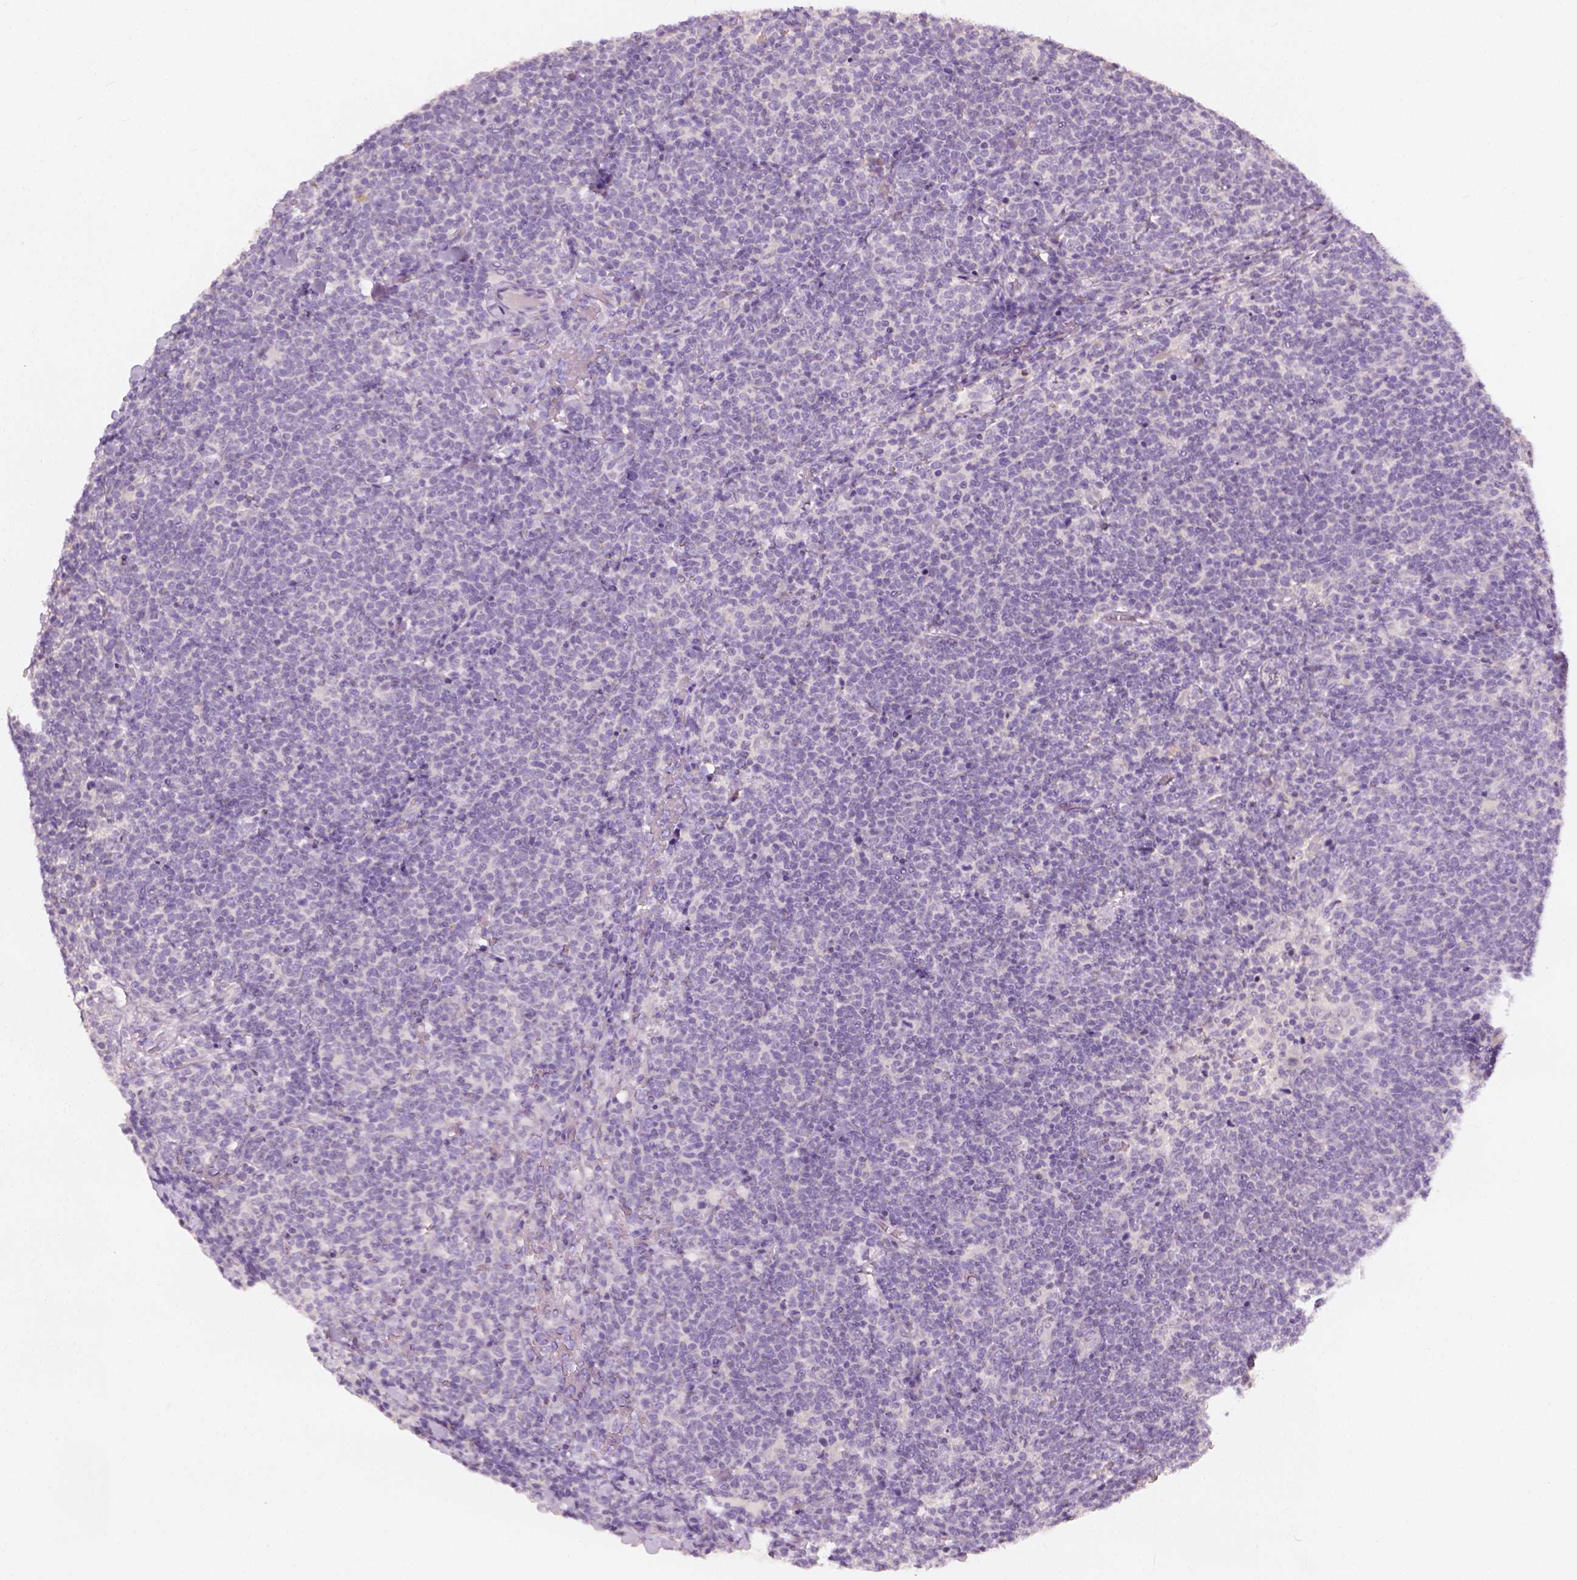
{"staining": {"intensity": "negative", "quantity": "none", "location": "none"}, "tissue": "lymphoma", "cell_type": "Tumor cells", "image_type": "cancer", "snomed": [{"axis": "morphology", "description": "Malignant lymphoma, non-Hodgkin's type, High grade"}, {"axis": "topography", "description": "Lymph node"}], "caption": "This is an immunohistochemistry micrograph of lymphoma. There is no staining in tumor cells.", "gene": "DHCR24", "patient": {"sex": "male", "age": 61}}